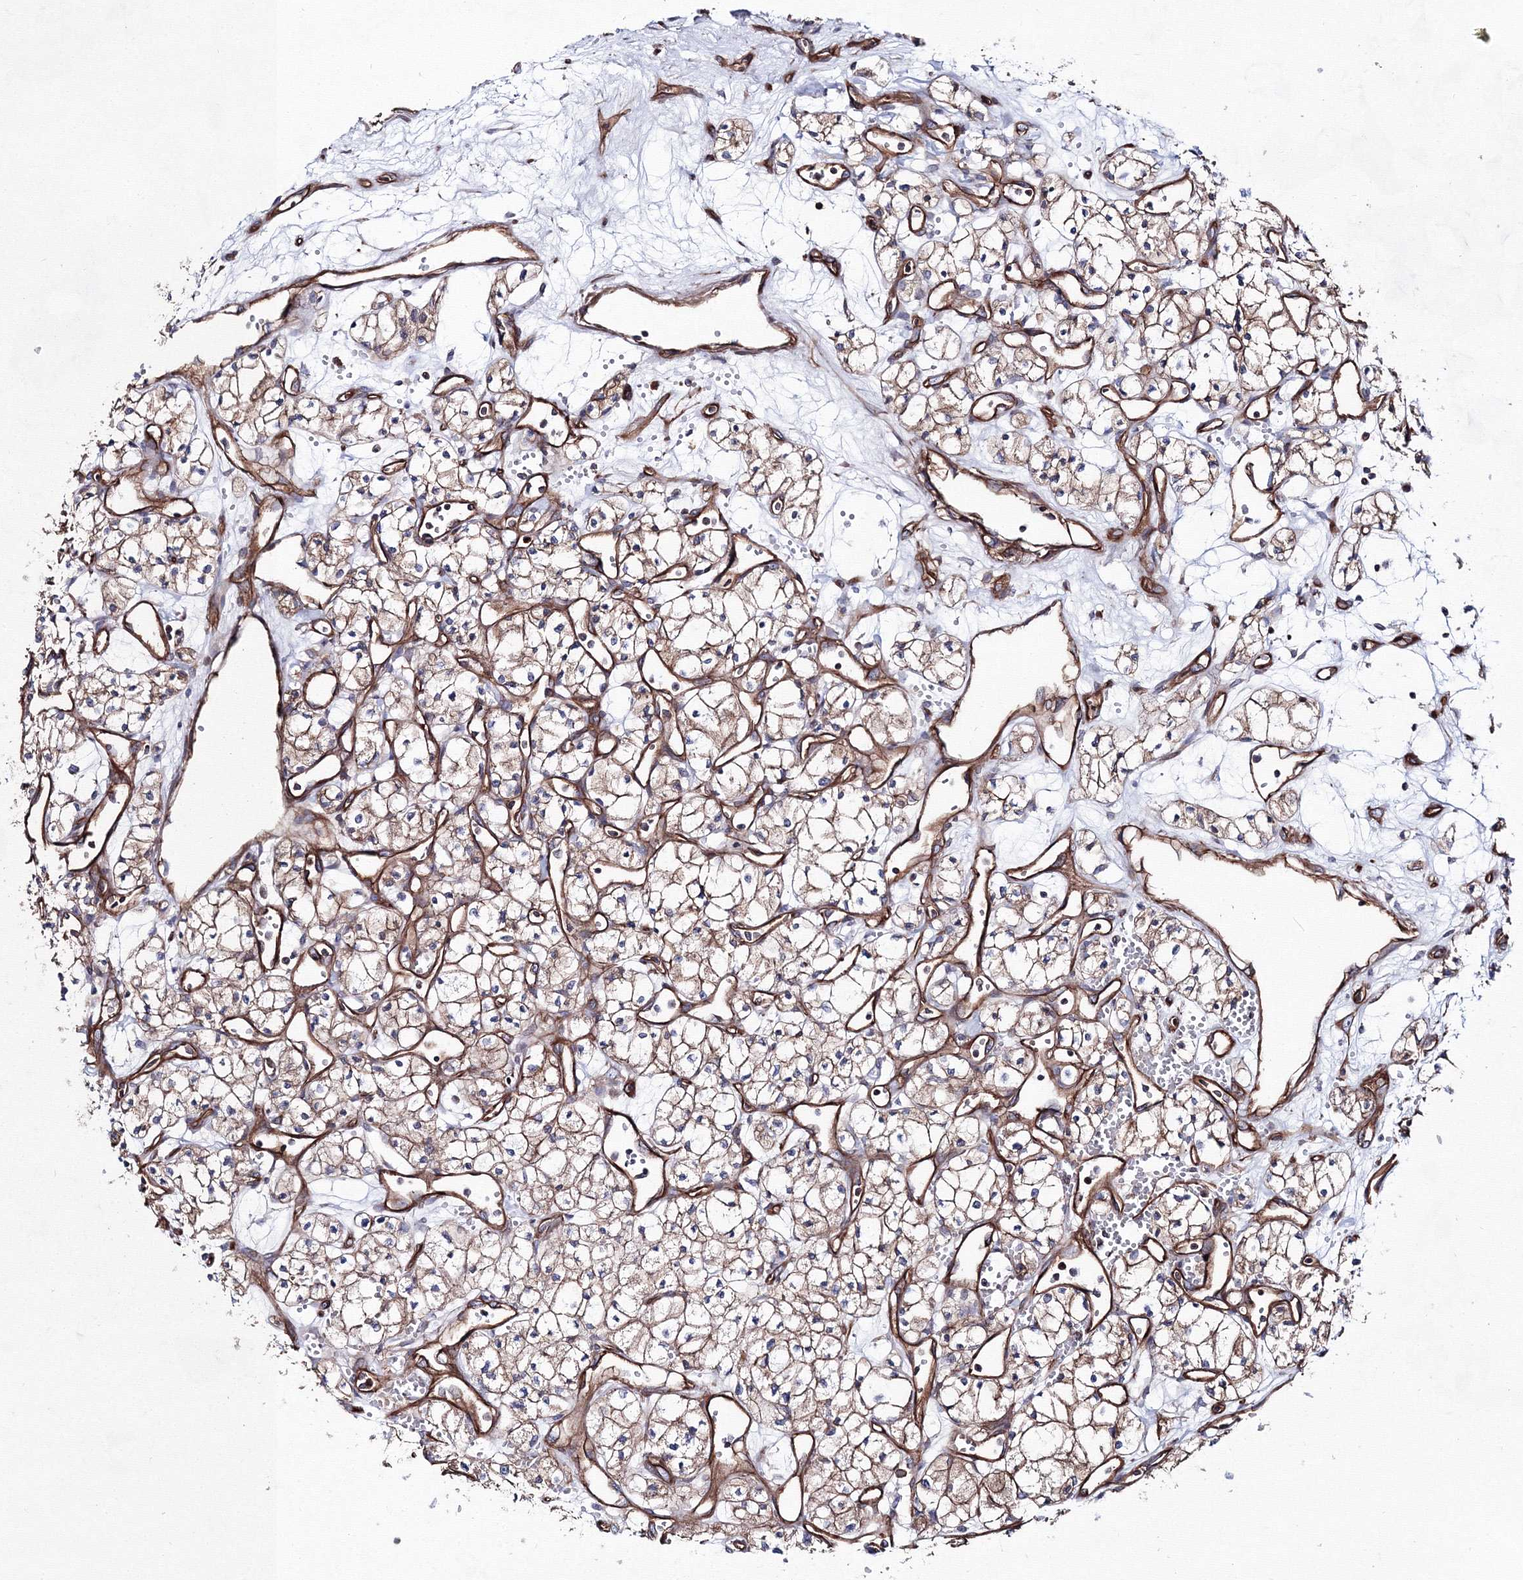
{"staining": {"intensity": "weak", "quantity": "<25%", "location": "cytoplasmic/membranous"}, "tissue": "renal cancer", "cell_type": "Tumor cells", "image_type": "cancer", "snomed": [{"axis": "morphology", "description": "Adenocarcinoma, NOS"}, {"axis": "topography", "description": "Kidney"}], "caption": "This is a histopathology image of immunohistochemistry (IHC) staining of renal cancer, which shows no expression in tumor cells. Nuclei are stained in blue.", "gene": "ANKRD37", "patient": {"sex": "male", "age": 59}}